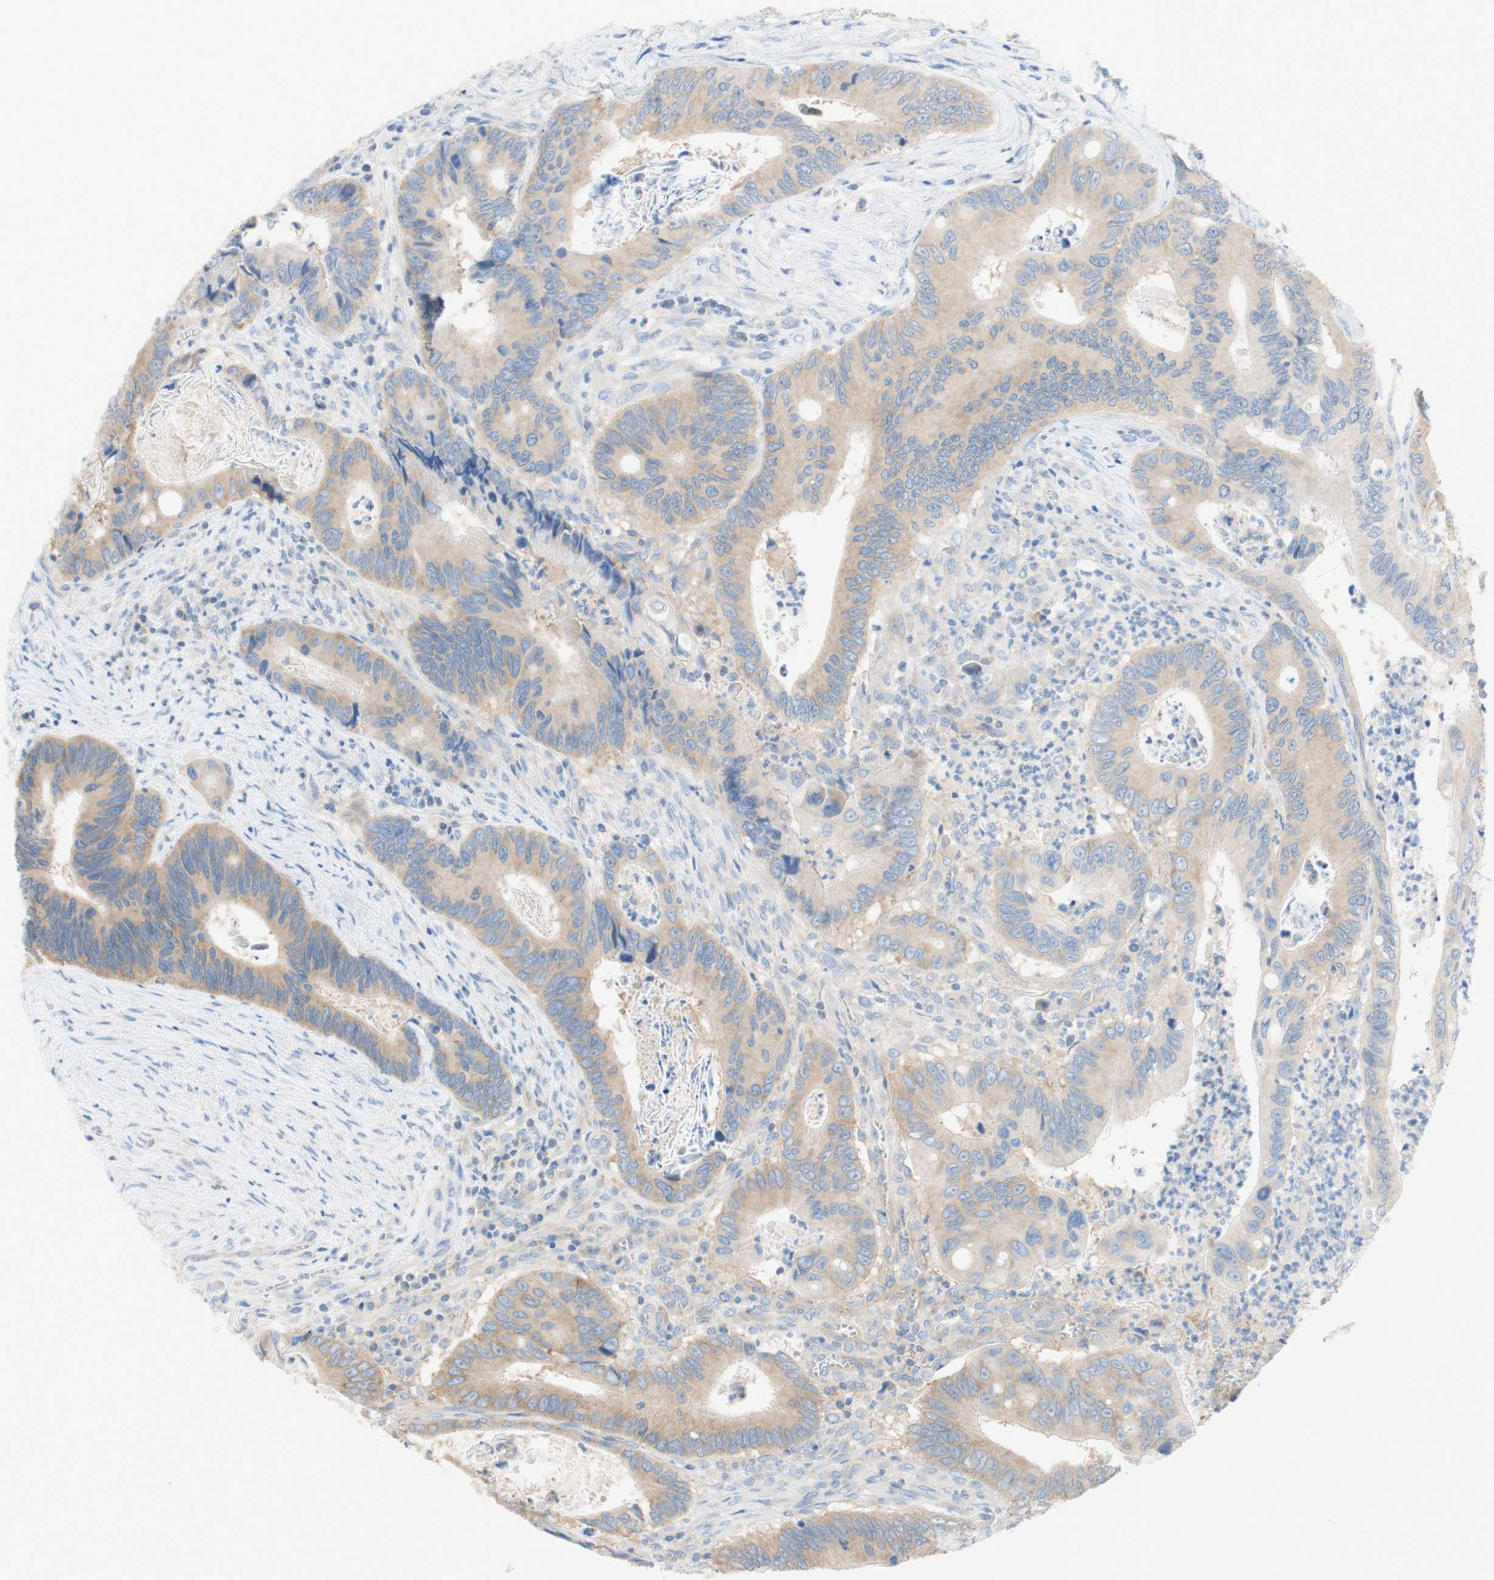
{"staining": {"intensity": "weak", "quantity": ">75%", "location": "cytoplasmic/membranous"}, "tissue": "colorectal cancer", "cell_type": "Tumor cells", "image_type": "cancer", "snomed": [{"axis": "morphology", "description": "Inflammation, NOS"}, {"axis": "morphology", "description": "Adenocarcinoma, NOS"}, {"axis": "topography", "description": "Colon"}], "caption": "Immunohistochemistry (IHC) of human adenocarcinoma (colorectal) displays low levels of weak cytoplasmic/membranous expression in approximately >75% of tumor cells.", "gene": "ATP2B1", "patient": {"sex": "male", "age": 72}}